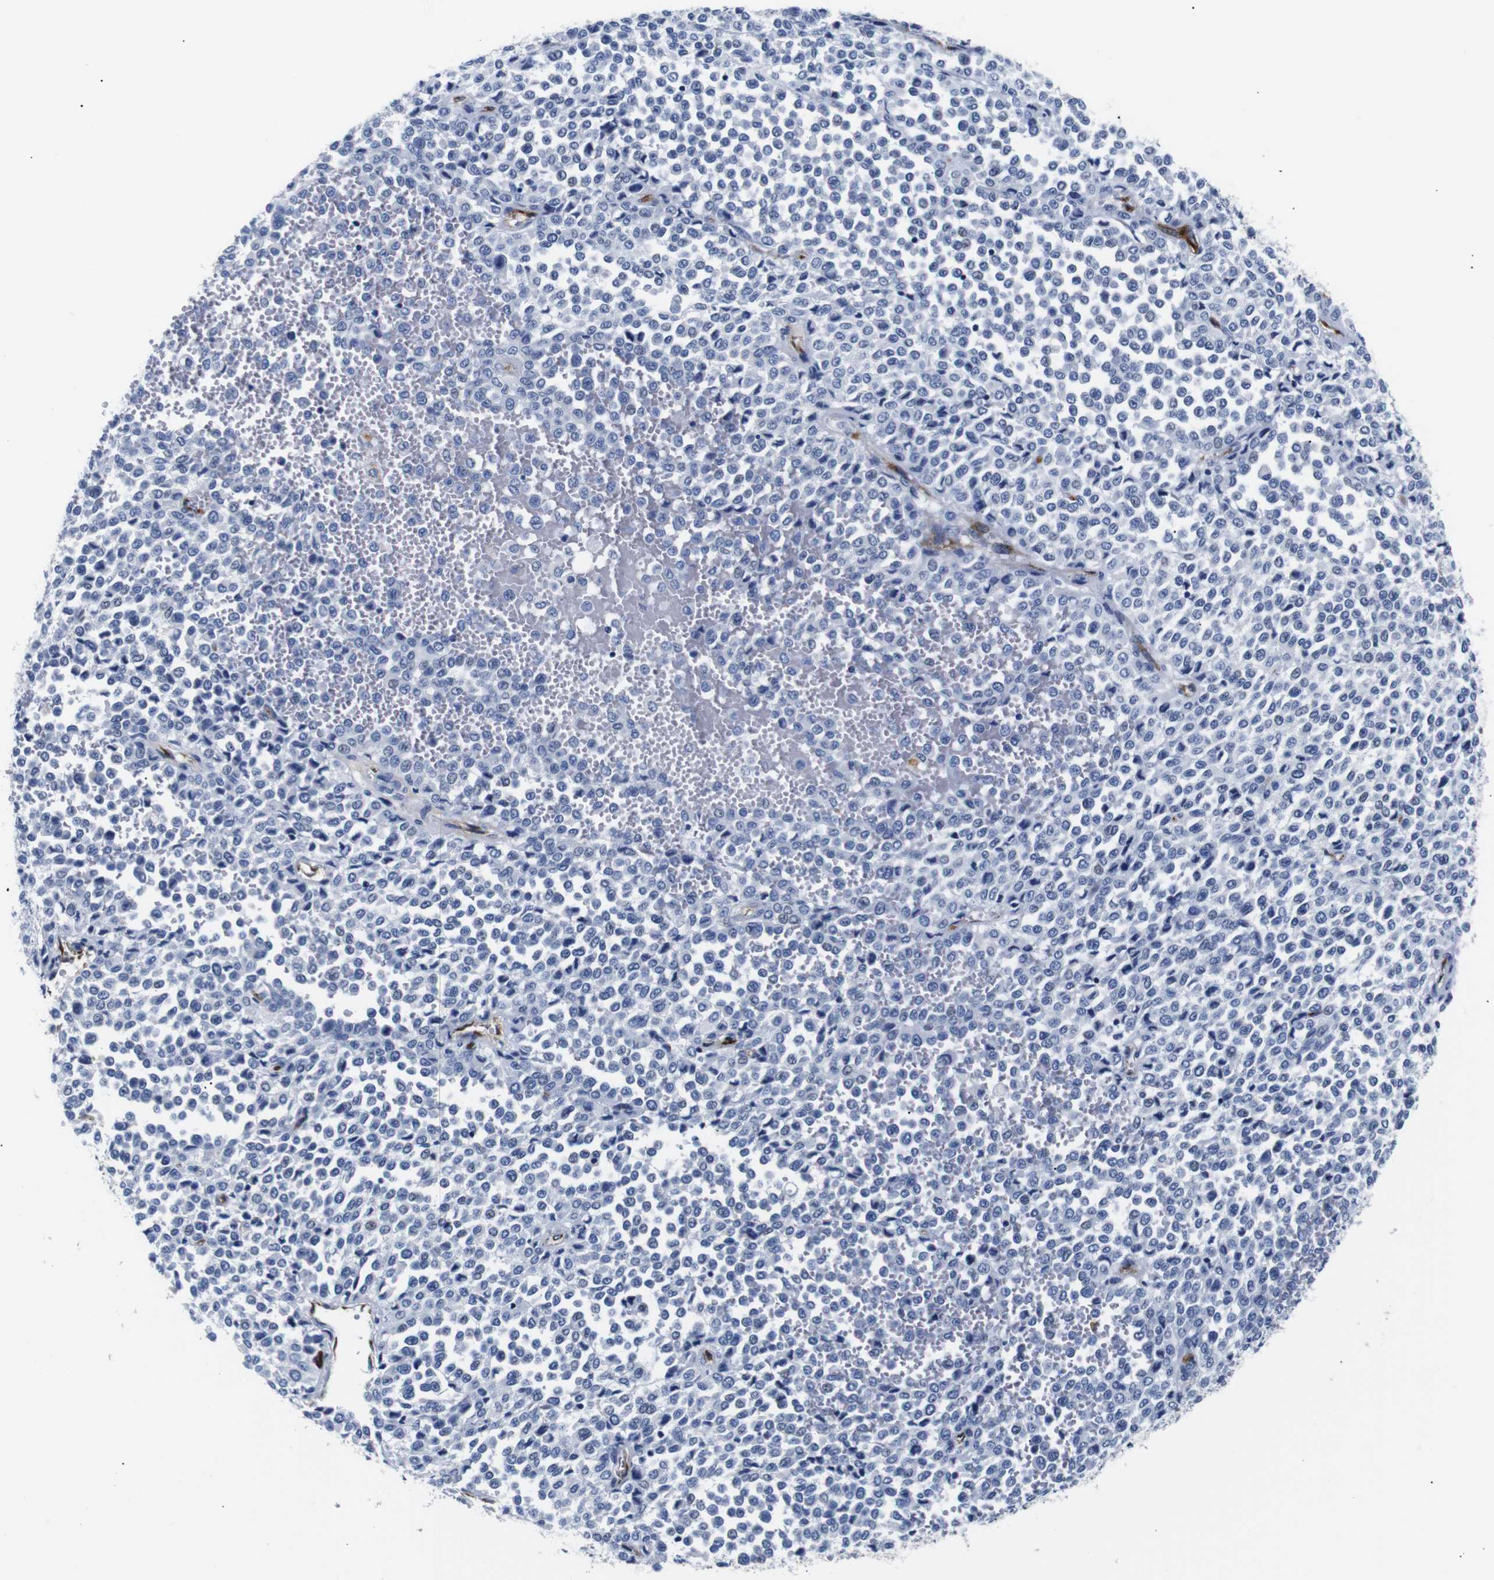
{"staining": {"intensity": "negative", "quantity": "none", "location": "none"}, "tissue": "melanoma", "cell_type": "Tumor cells", "image_type": "cancer", "snomed": [{"axis": "morphology", "description": "Malignant melanoma, Metastatic site"}, {"axis": "topography", "description": "Pancreas"}], "caption": "Tumor cells show no significant protein expression in melanoma.", "gene": "MUC4", "patient": {"sex": "female", "age": 30}}